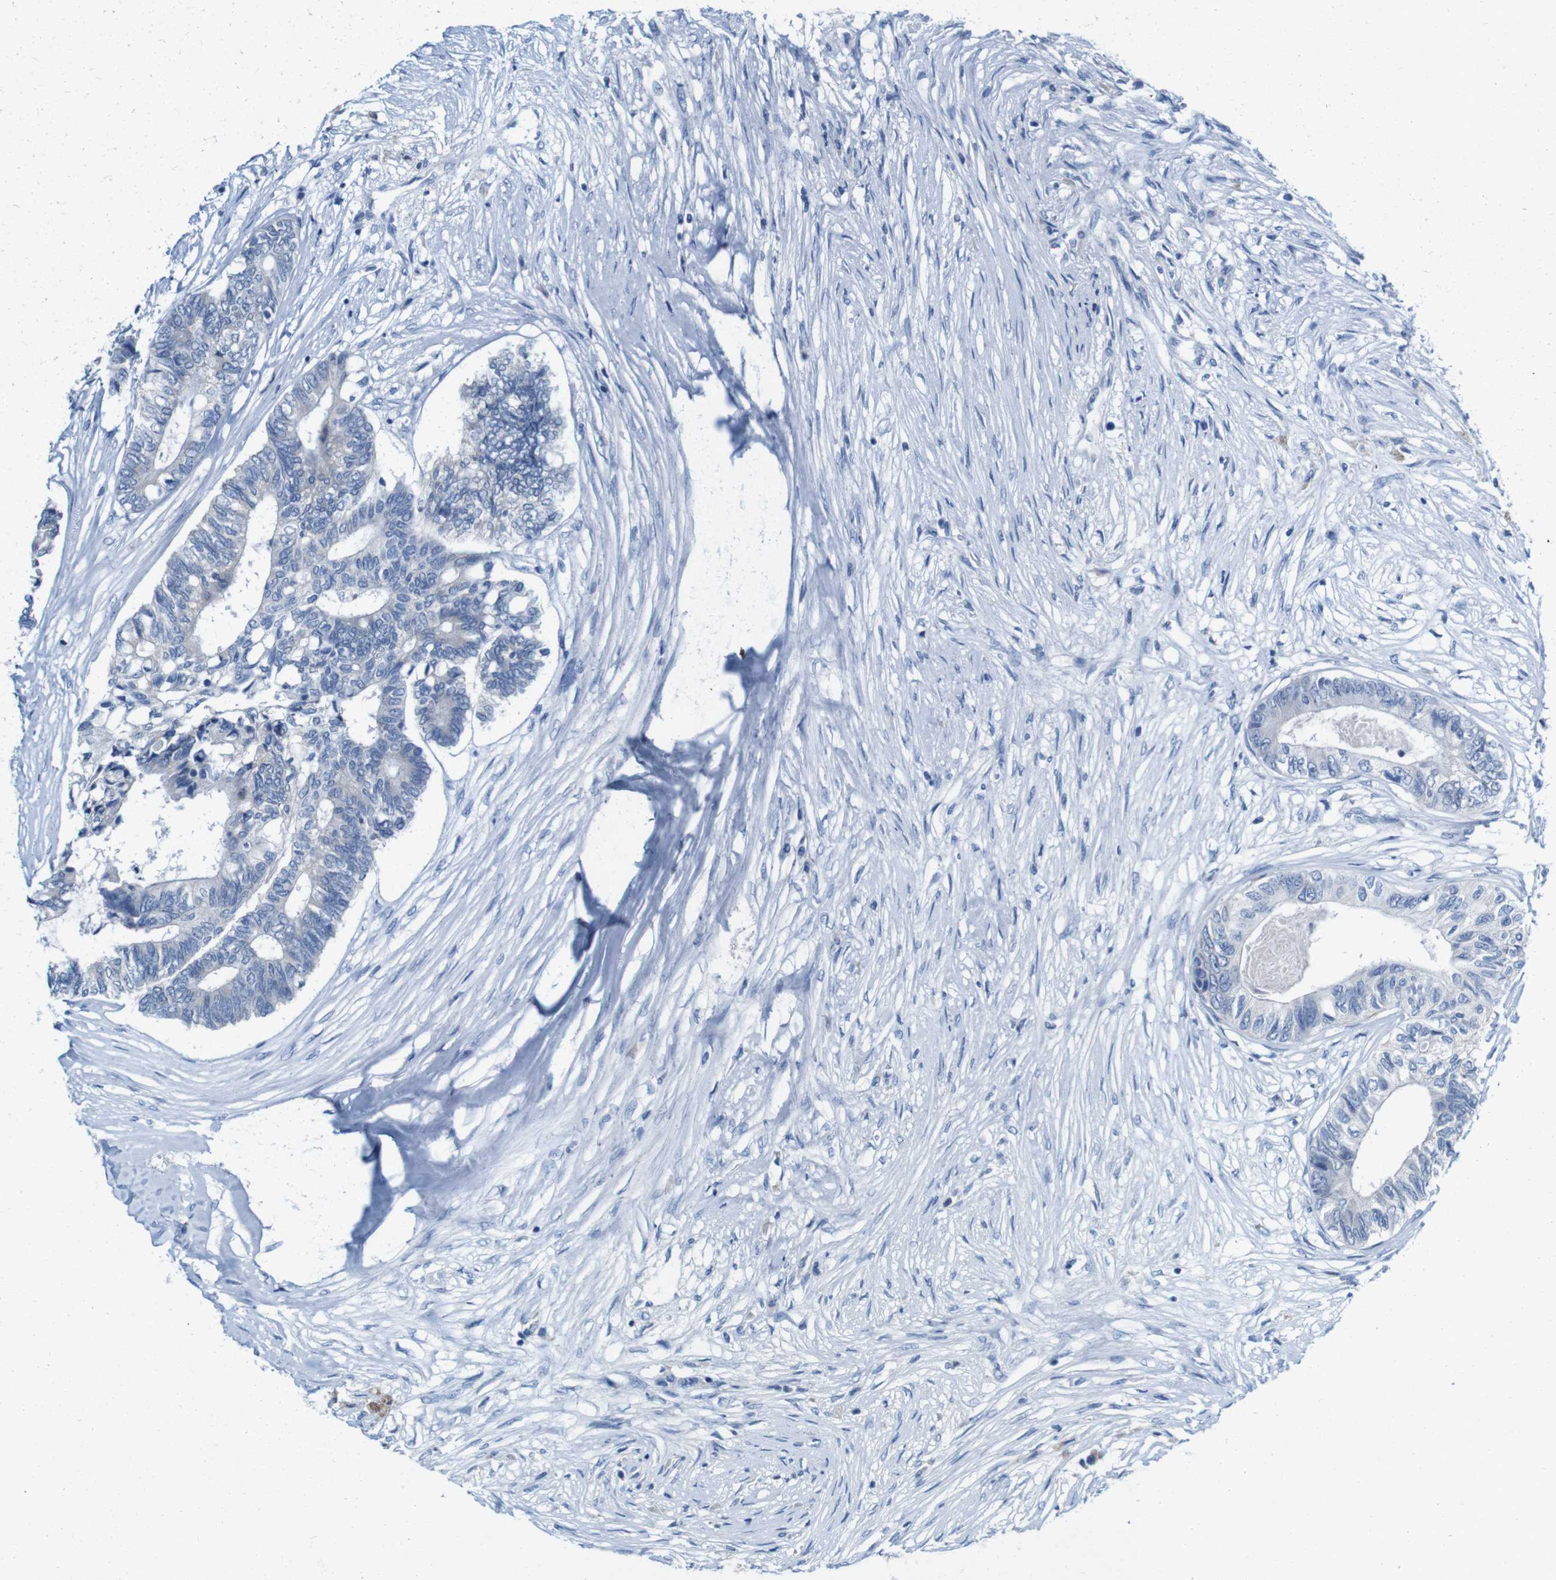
{"staining": {"intensity": "negative", "quantity": "none", "location": "none"}, "tissue": "colorectal cancer", "cell_type": "Tumor cells", "image_type": "cancer", "snomed": [{"axis": "morphology", "description": "Adenocarcinoma, NOS"}, {"axis": "topography", "description": "Rectum"}], "caption": "Colorectal adenocarcinoma was stained to show a protein in brown. There is no significant staining in tumor cells.", "gene": "IGSF8", "patient": {"sex": "male", "age": 63}}